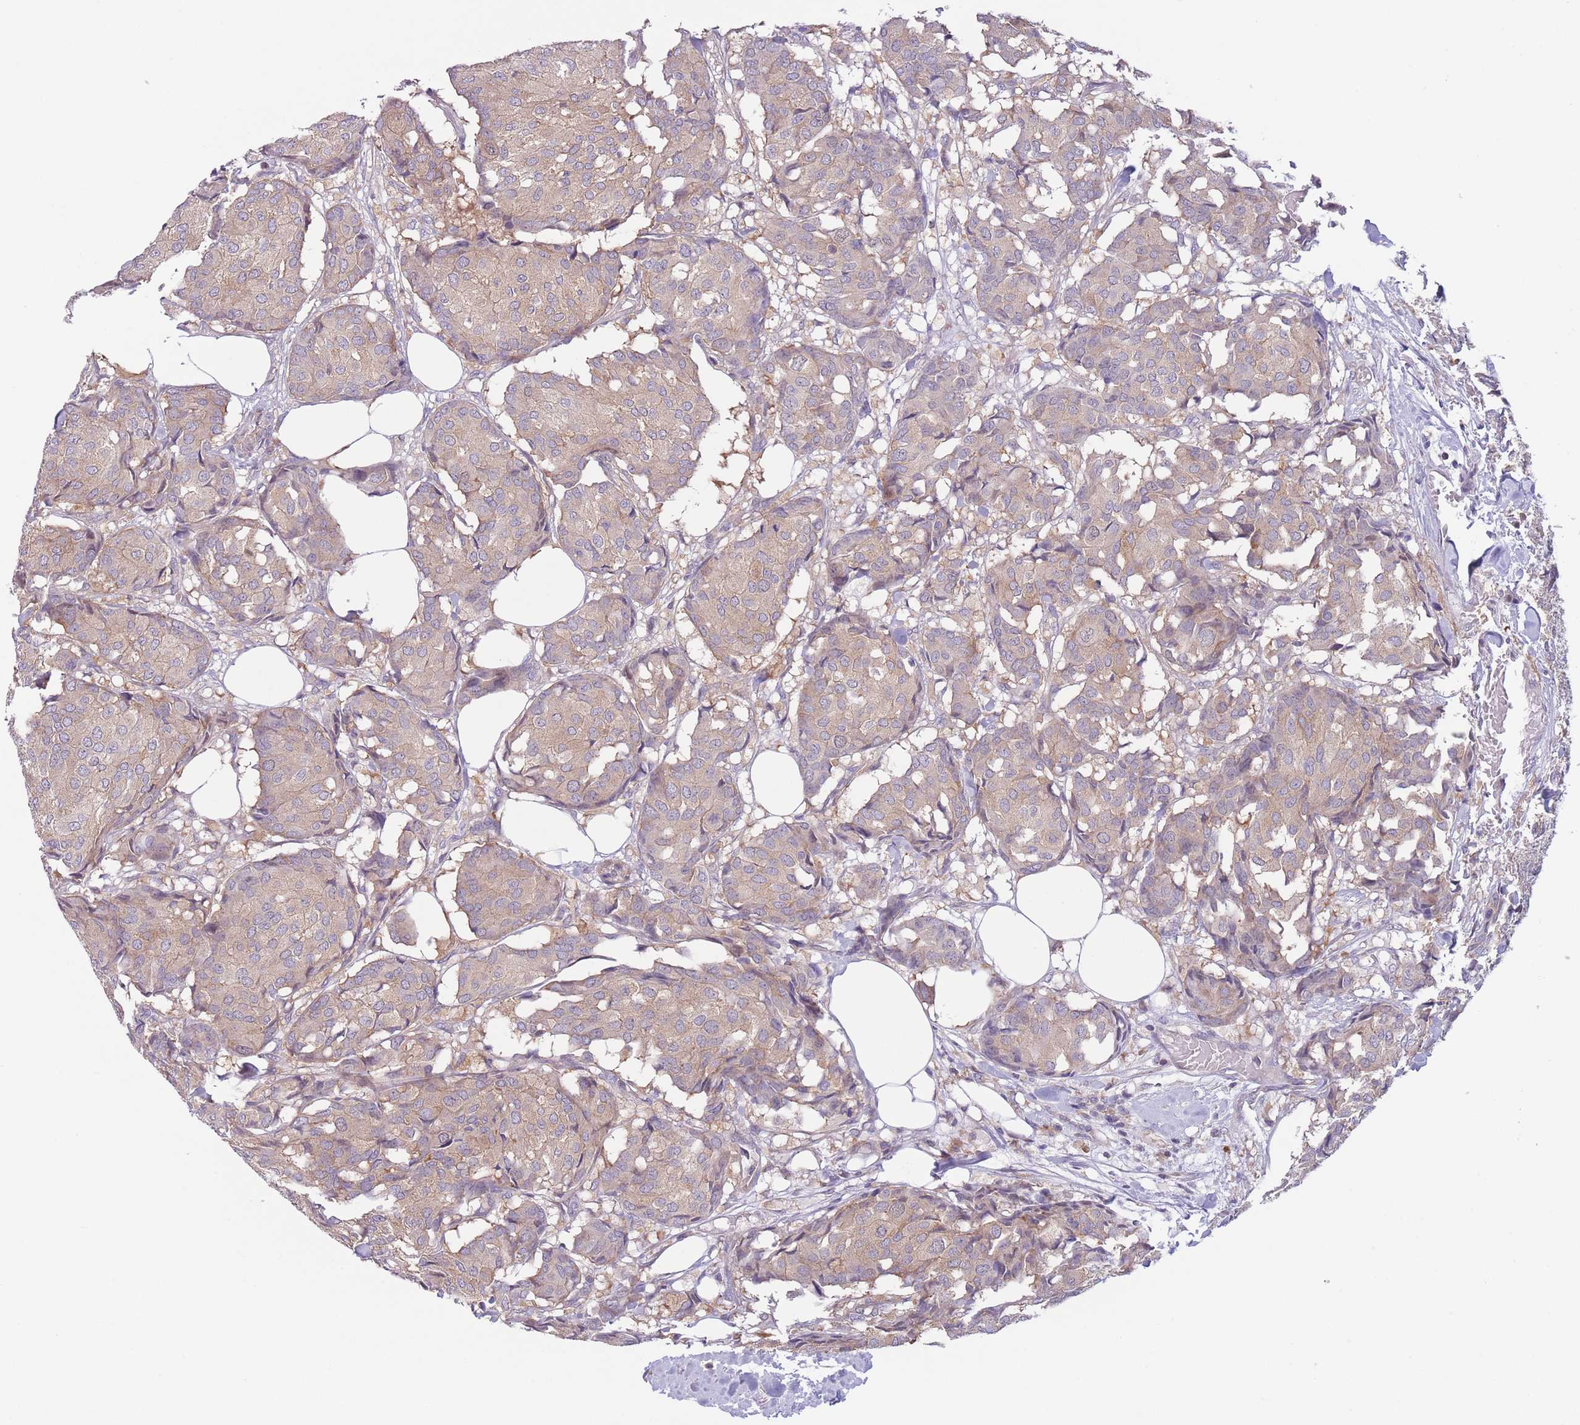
{"staining": {"intensity": "weak", "quantity": ">75%", "location": "cytoplasmic/membranous"}, "tissue": "breast cancer", "cell_type": "Tumor cells", "image_type": "cancer", "snomed": [{"axis": "morphology", "description": "Duct carcinoma"}, {"axis": "topography", "description": "Breast"}], "caption": "This image reveals immunohistochemistry (IHC) staining of intraductal carcinoma (breast), with low weak cytoplasmic/membranous staining in approximately >75% of tumor cells.", "gene": "C9orf152", "patient": {"sex": "female", "age": 75}}